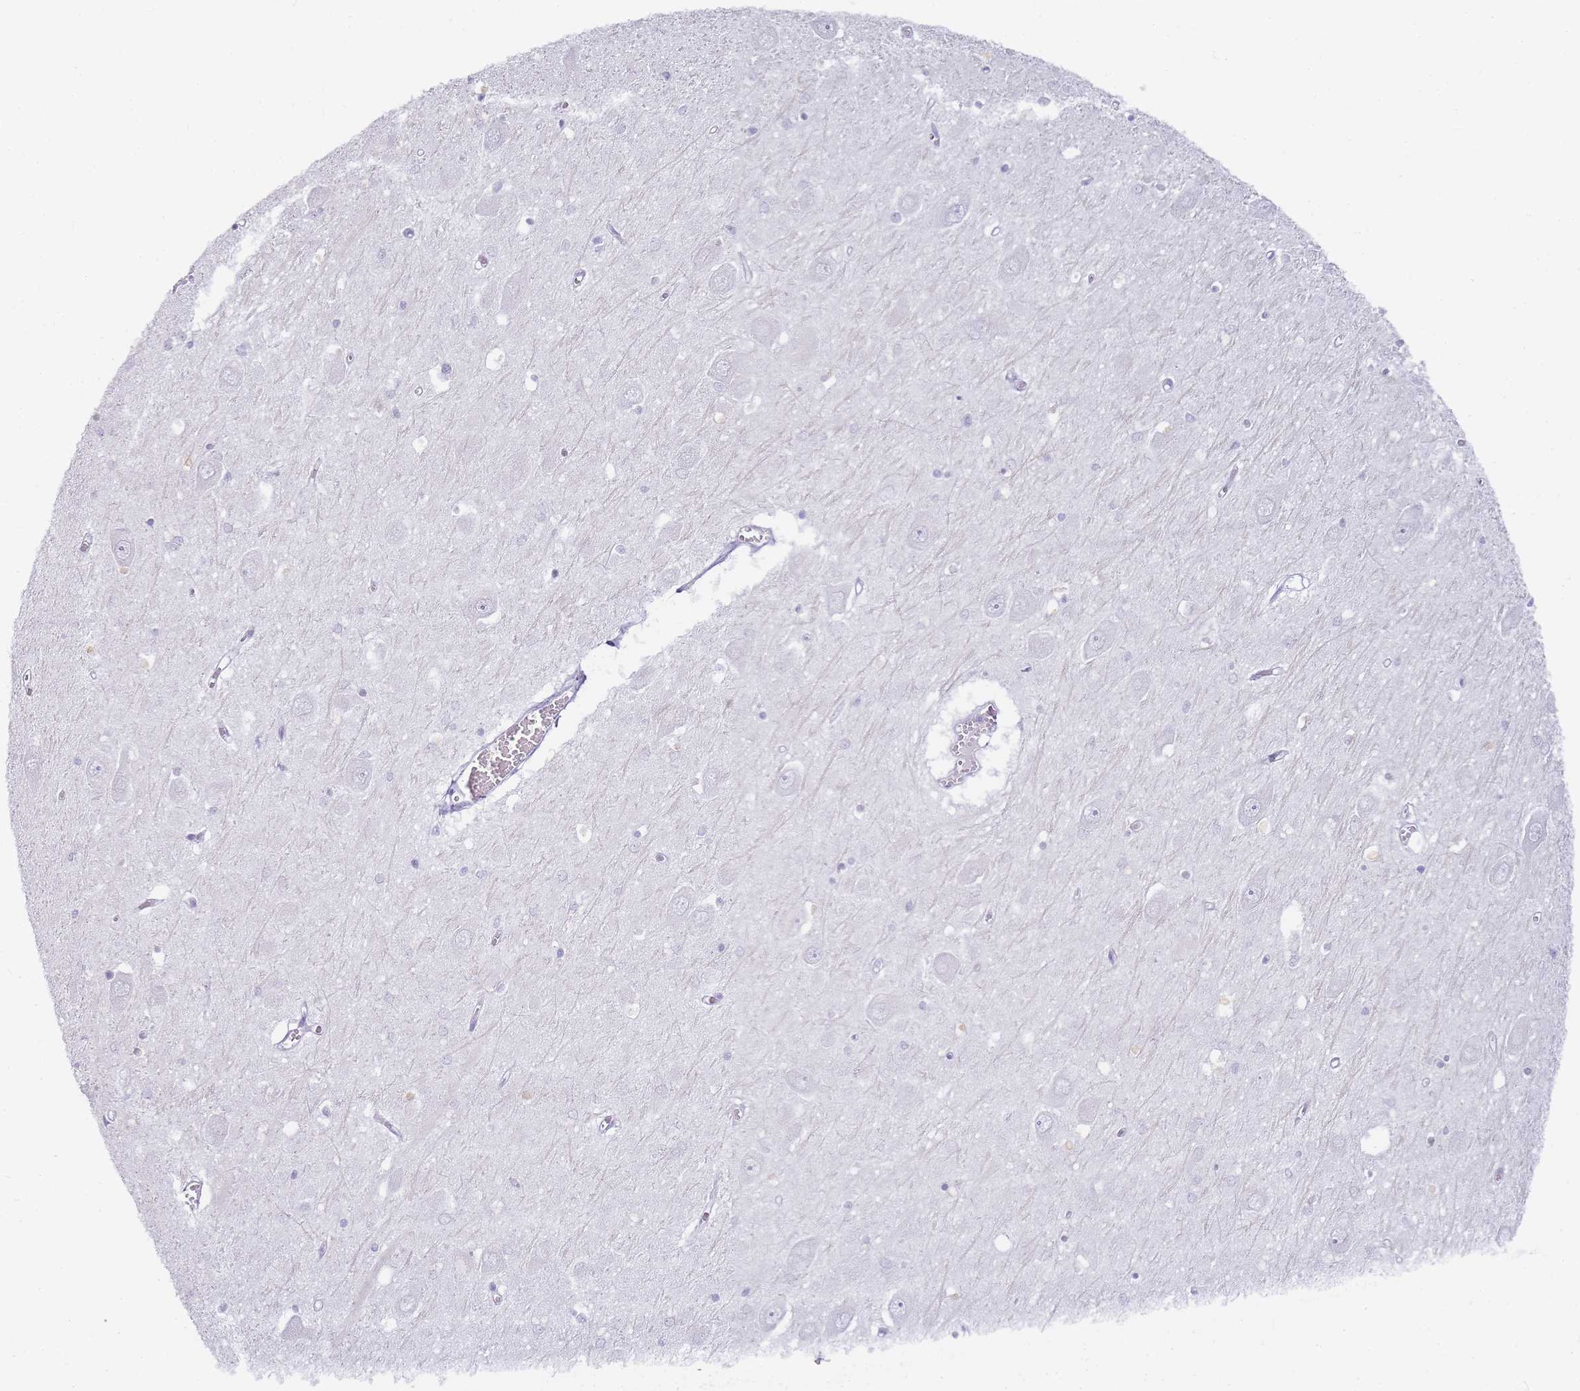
{"staining": {"intensity": "negative", "quantity": "none", "location": "none"}, "tissue": "hippocampus", "cell_type": "Glial cells", "image_type": "normal", "snomed": [{"axis": "morphology", "description": "Normal tissue, NOS"}, {"axis": "topography", "description": "Hippocampus"}], "caption": "Image shows no protein expression in glial cells of normal hippocampus. Brightfield microscopy of immunohistochemistry stained with DAB (brown) and hematoxylin (blue), captured at high magnification.", "gene": "JAKMIP1", "patient": {"sex": "male", "age": 70}}